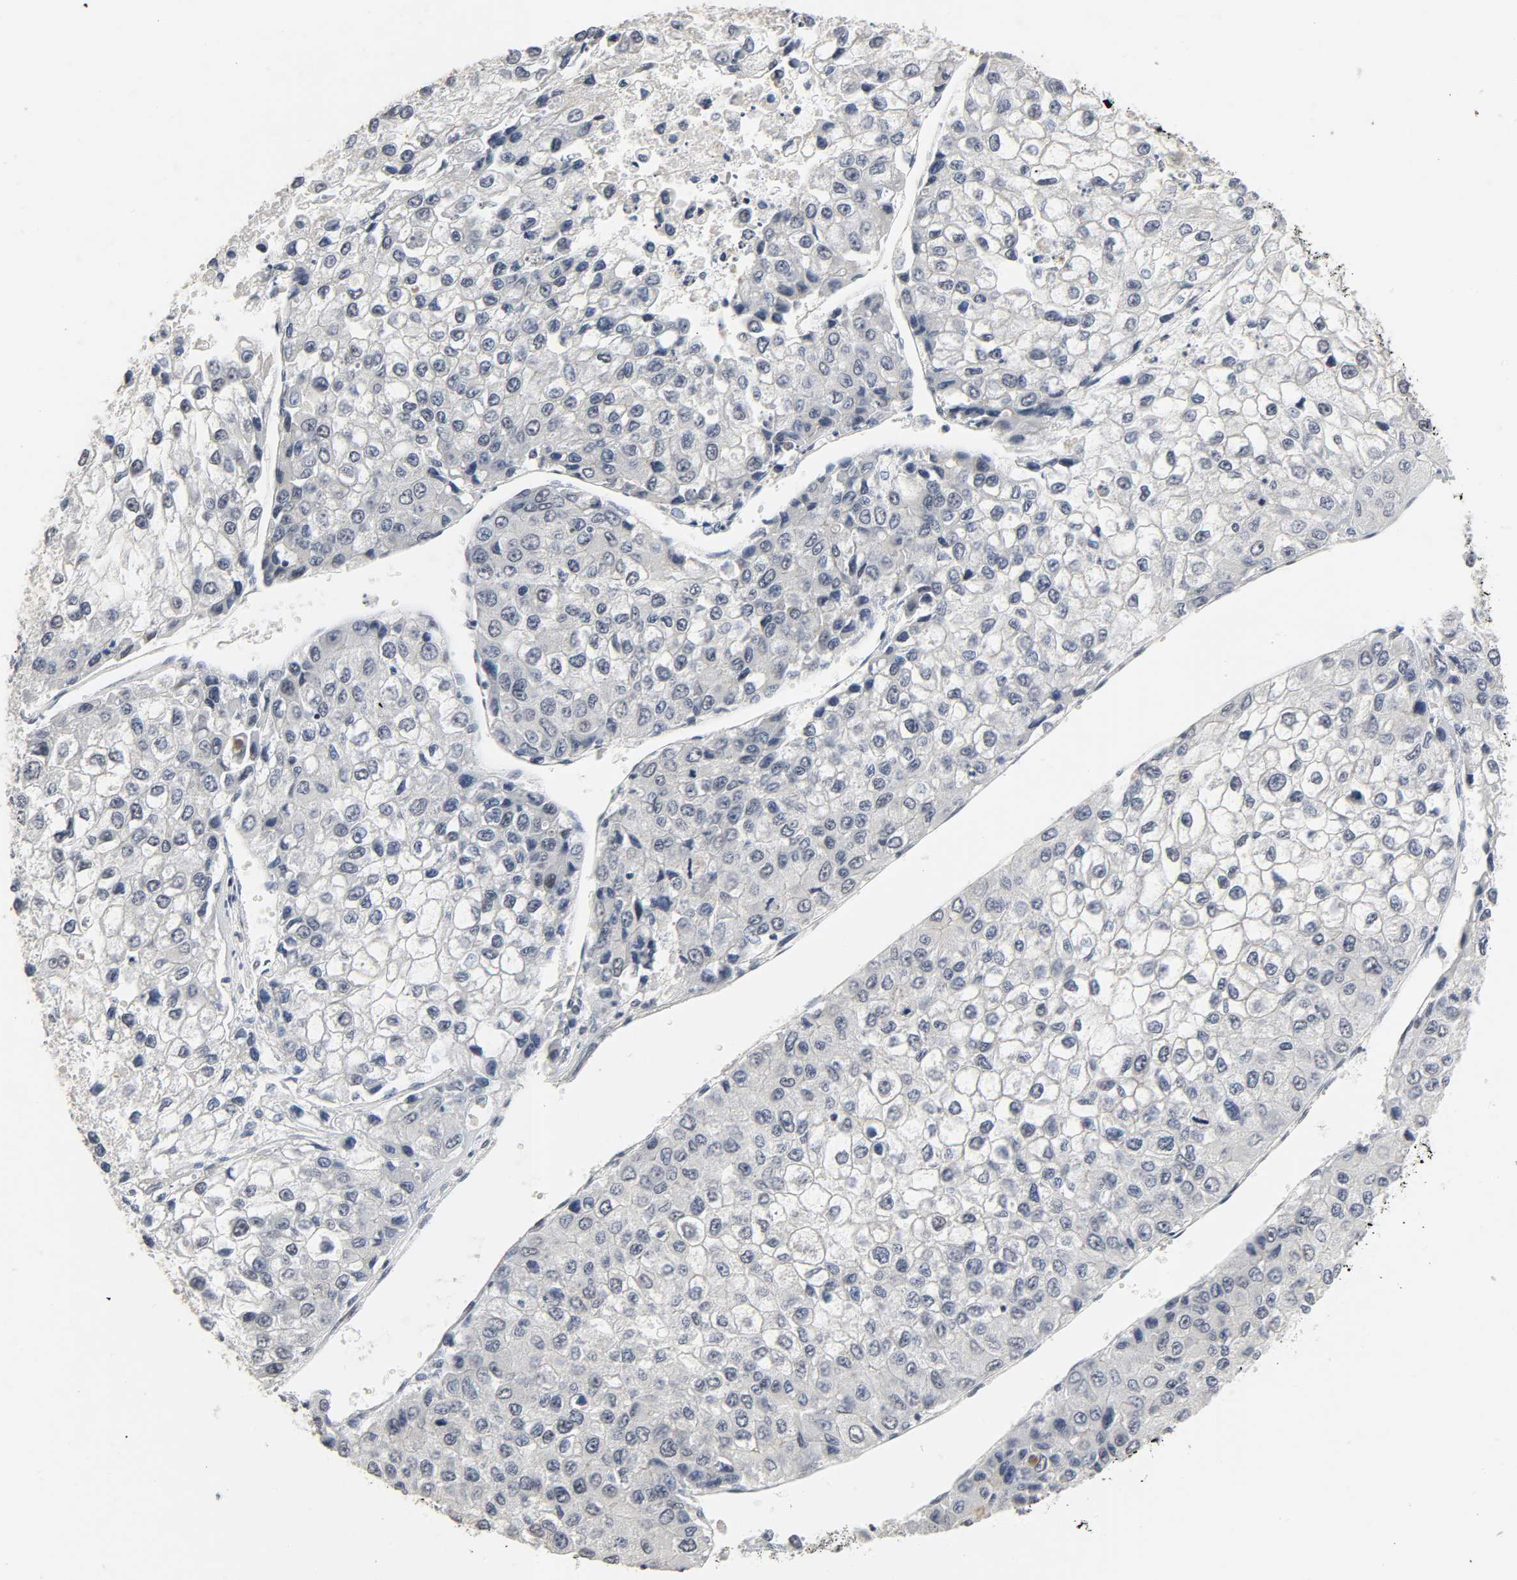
{"staining": {"intensity": "negative", "quantity": "none", "location": "none"}, "tissue": "liver cancer", "cell_type": "Tumor cells", "image_type": "cancer", "snomed": [{"axis": "morphology", "description": "Carcinoma, Hepatocellular, NOS"}, {"axis": "topography", "description": "Liver"}], "caption": "The micrograph shows no significant staining in tumor cells of liver hepatocellular carcinoma.", "gene": "ACSS2", "patient": {"sex": "female", "age": 66}}